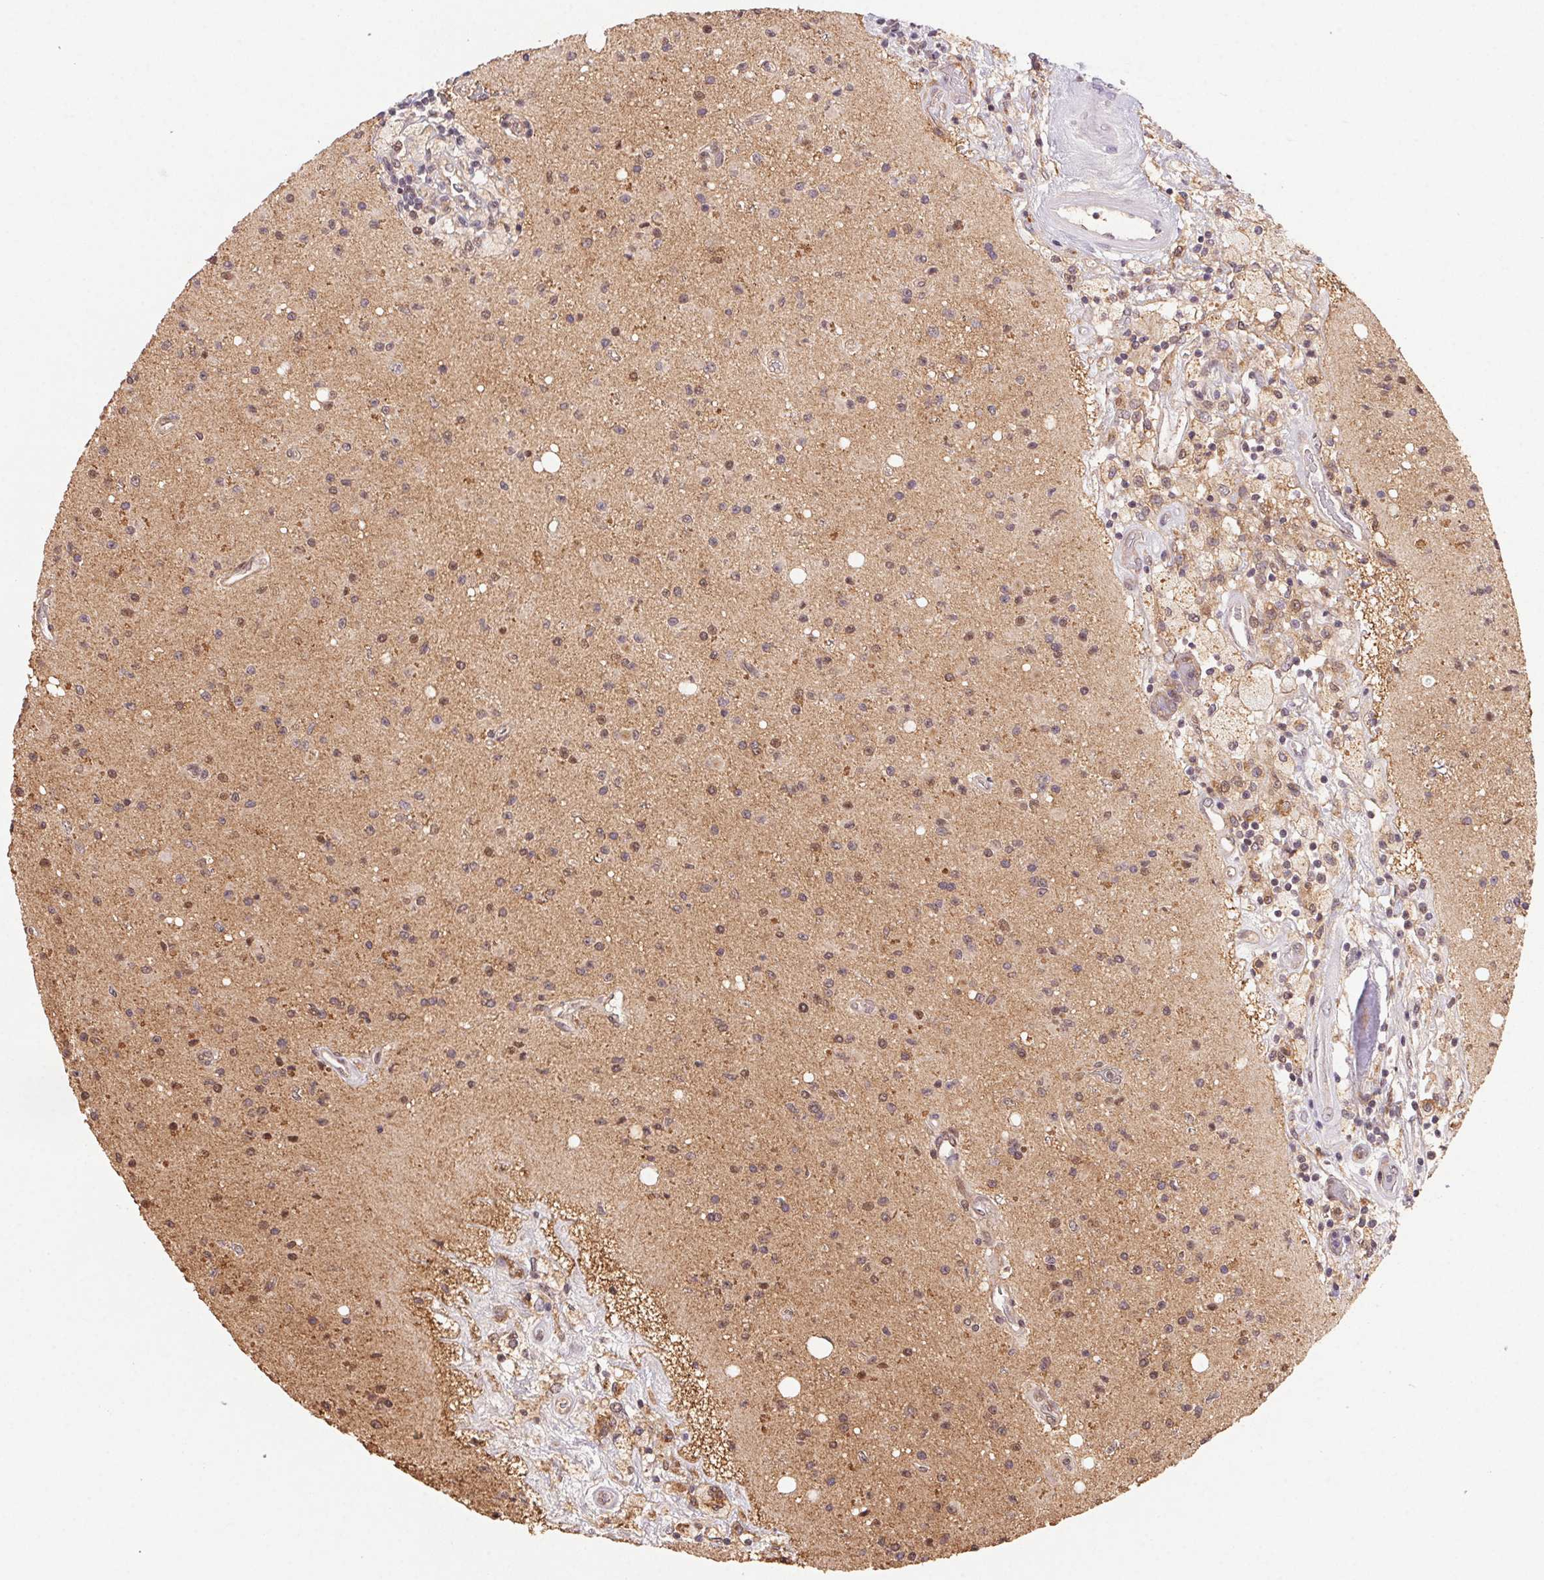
{"staining": {"intensity": "negative", "quantity": "none", "location": "none"}, "tissue": "glioma", "cell_type": "Tumor cells", "image_type": "cancer", "snomed": [{"axis": "morphology", "description": "Glioma, malignant, High grade"}, {"axis": "topography", "description": "Brain"}], "caption": "High power microscopy histopathology image of an IHC micrograph of malignant glioma (high-grade), revealing no significant positivity in tumor cells.", "gene": "SLC52A2", "patient": {"sex": "male", "age": 36}}